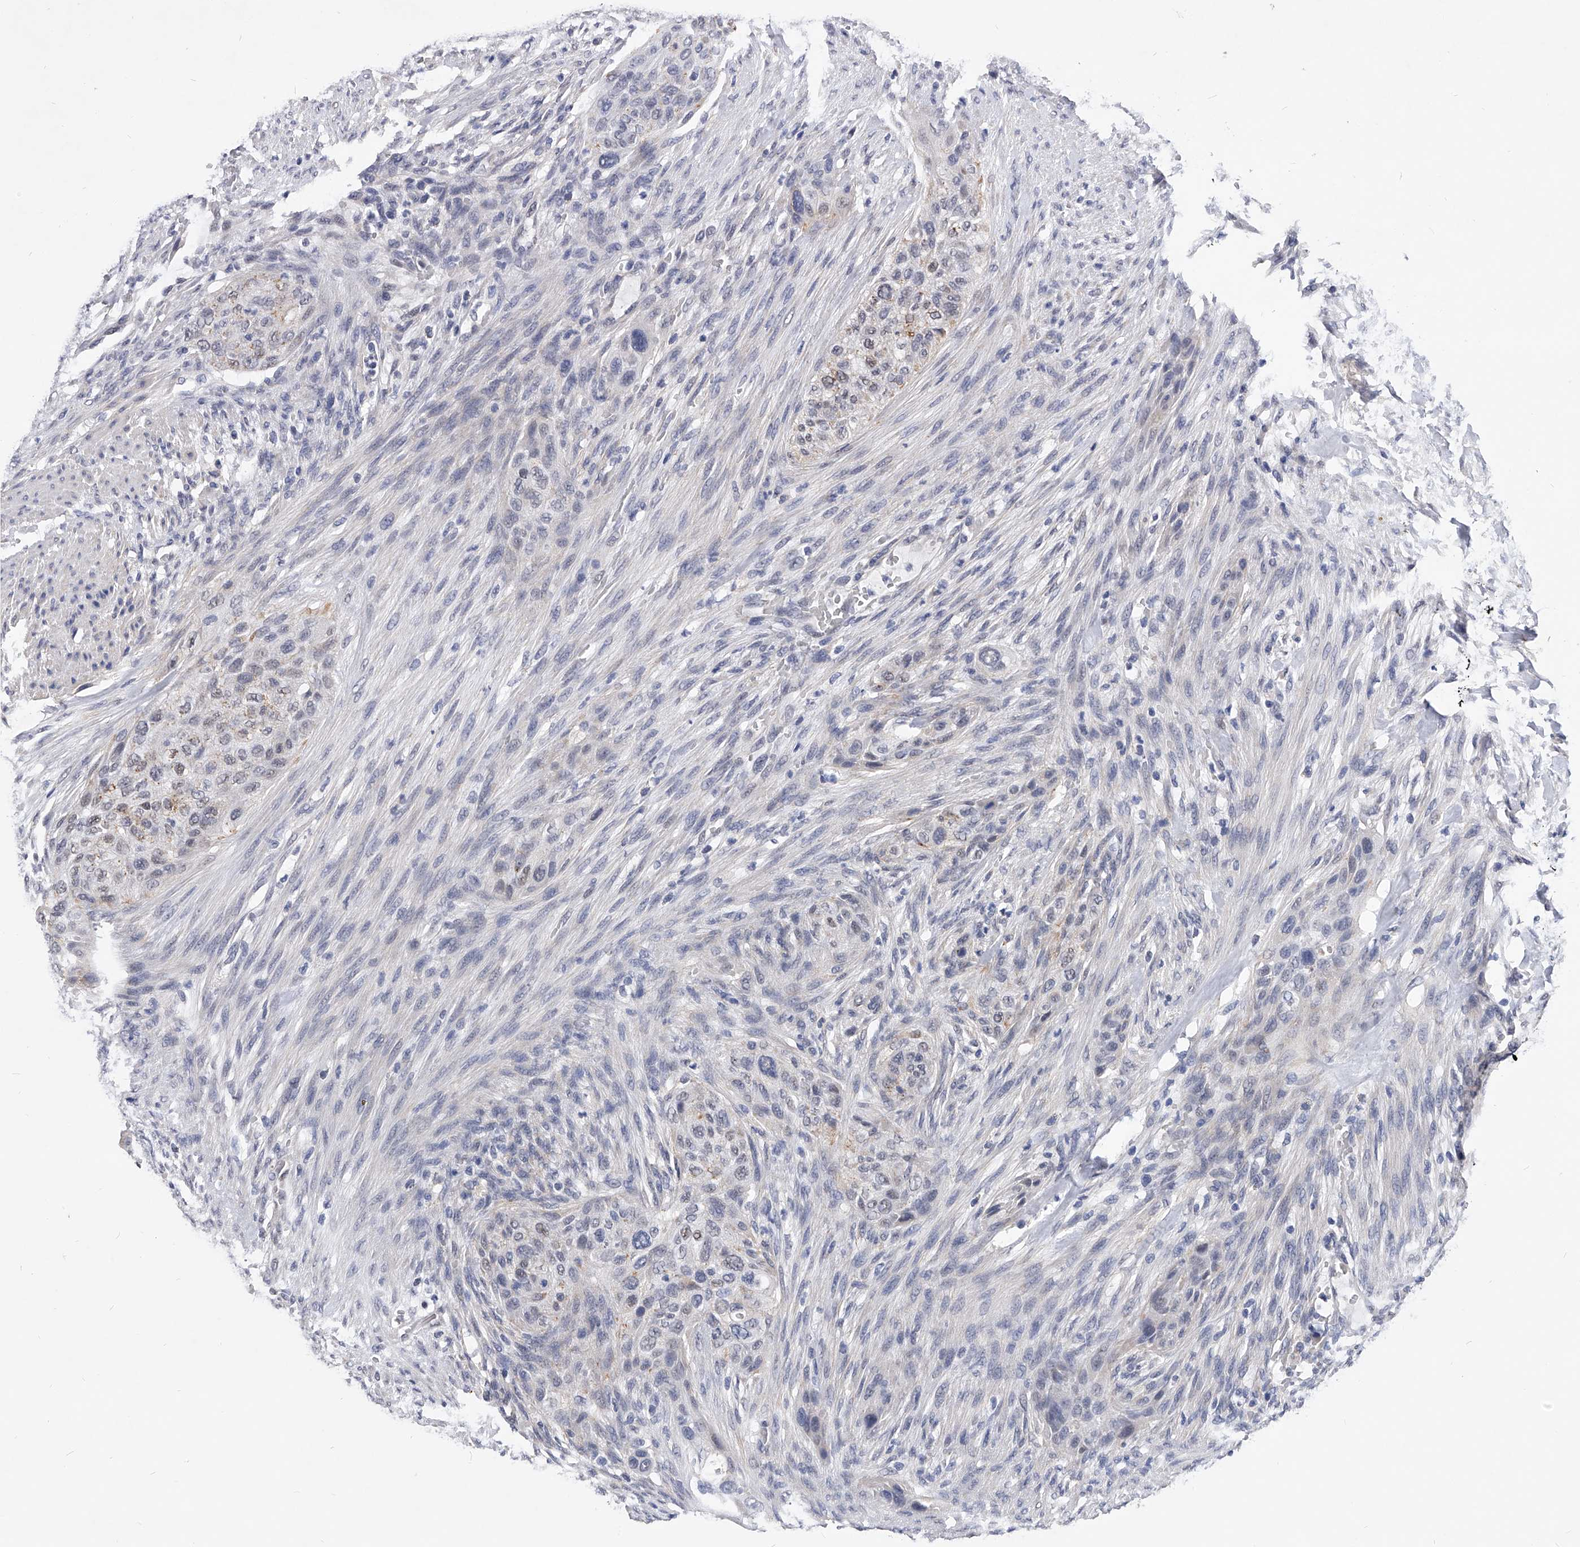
{"staining": {"intensity": "weak", "quantity": "<25%", "location": "cytoplasmic/membranous"}, "tissue": "urothelial cancer", "cell_type": "Tumor cells", "image_type": "cancer", "snomed": [{"axis": "morphology", "description": "Urothelial carcinoma, High grade"}, {"axis": "topography", "description": "Urinary bladder"}], "caption": "Immunohistochemistry of urothelial carcinoma (high-grade) shows no expression in tumor cells. (Immunohistochemistry, brightfield microscopy, high magnification).", "gene": "ZNF529", "patient": {"sex": "male", "age": 35}}